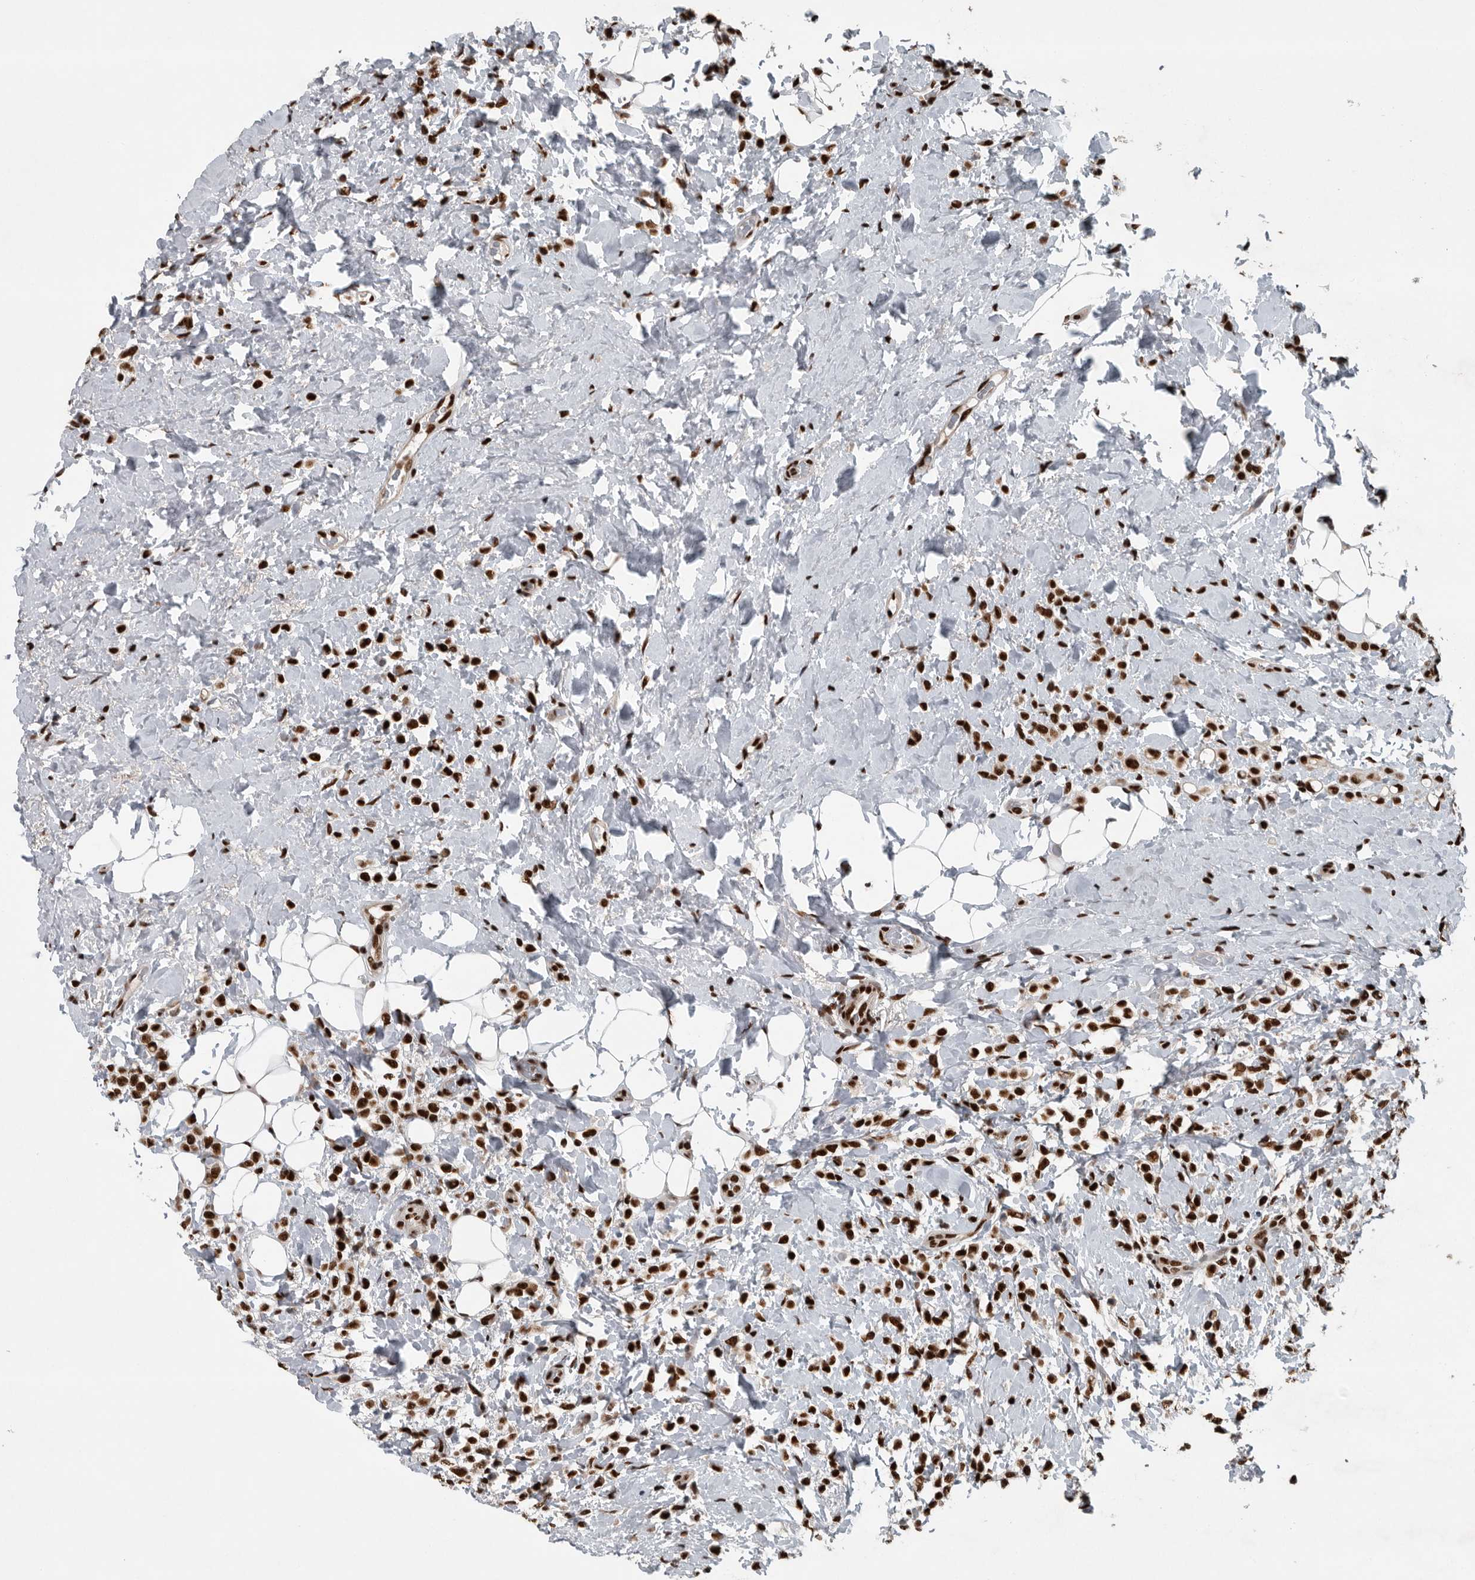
{"staining": {"intensity": "strong", "quantity": ">75%", "location": "nuclear"}, "tissue": "breast cancer", "cell_type": "Tumor cells", "image_type": "cancer", "snomed": [{"axis": "morphology", "description": "Normal tissue, NOS"}, {"axis": "morphology", "description": "Lobular carcinoma"}, {"axis": "topography", "description": "Breast"}], "caption": "Tumor cells show high levels of strong nuclear expression in approximately >75% of cells in breast cancer. The protein of interest is shown in brown color, while the nuclei are stained blue.", "gene": "SENP7", "patient": {"sex": "female", "age": 50}}